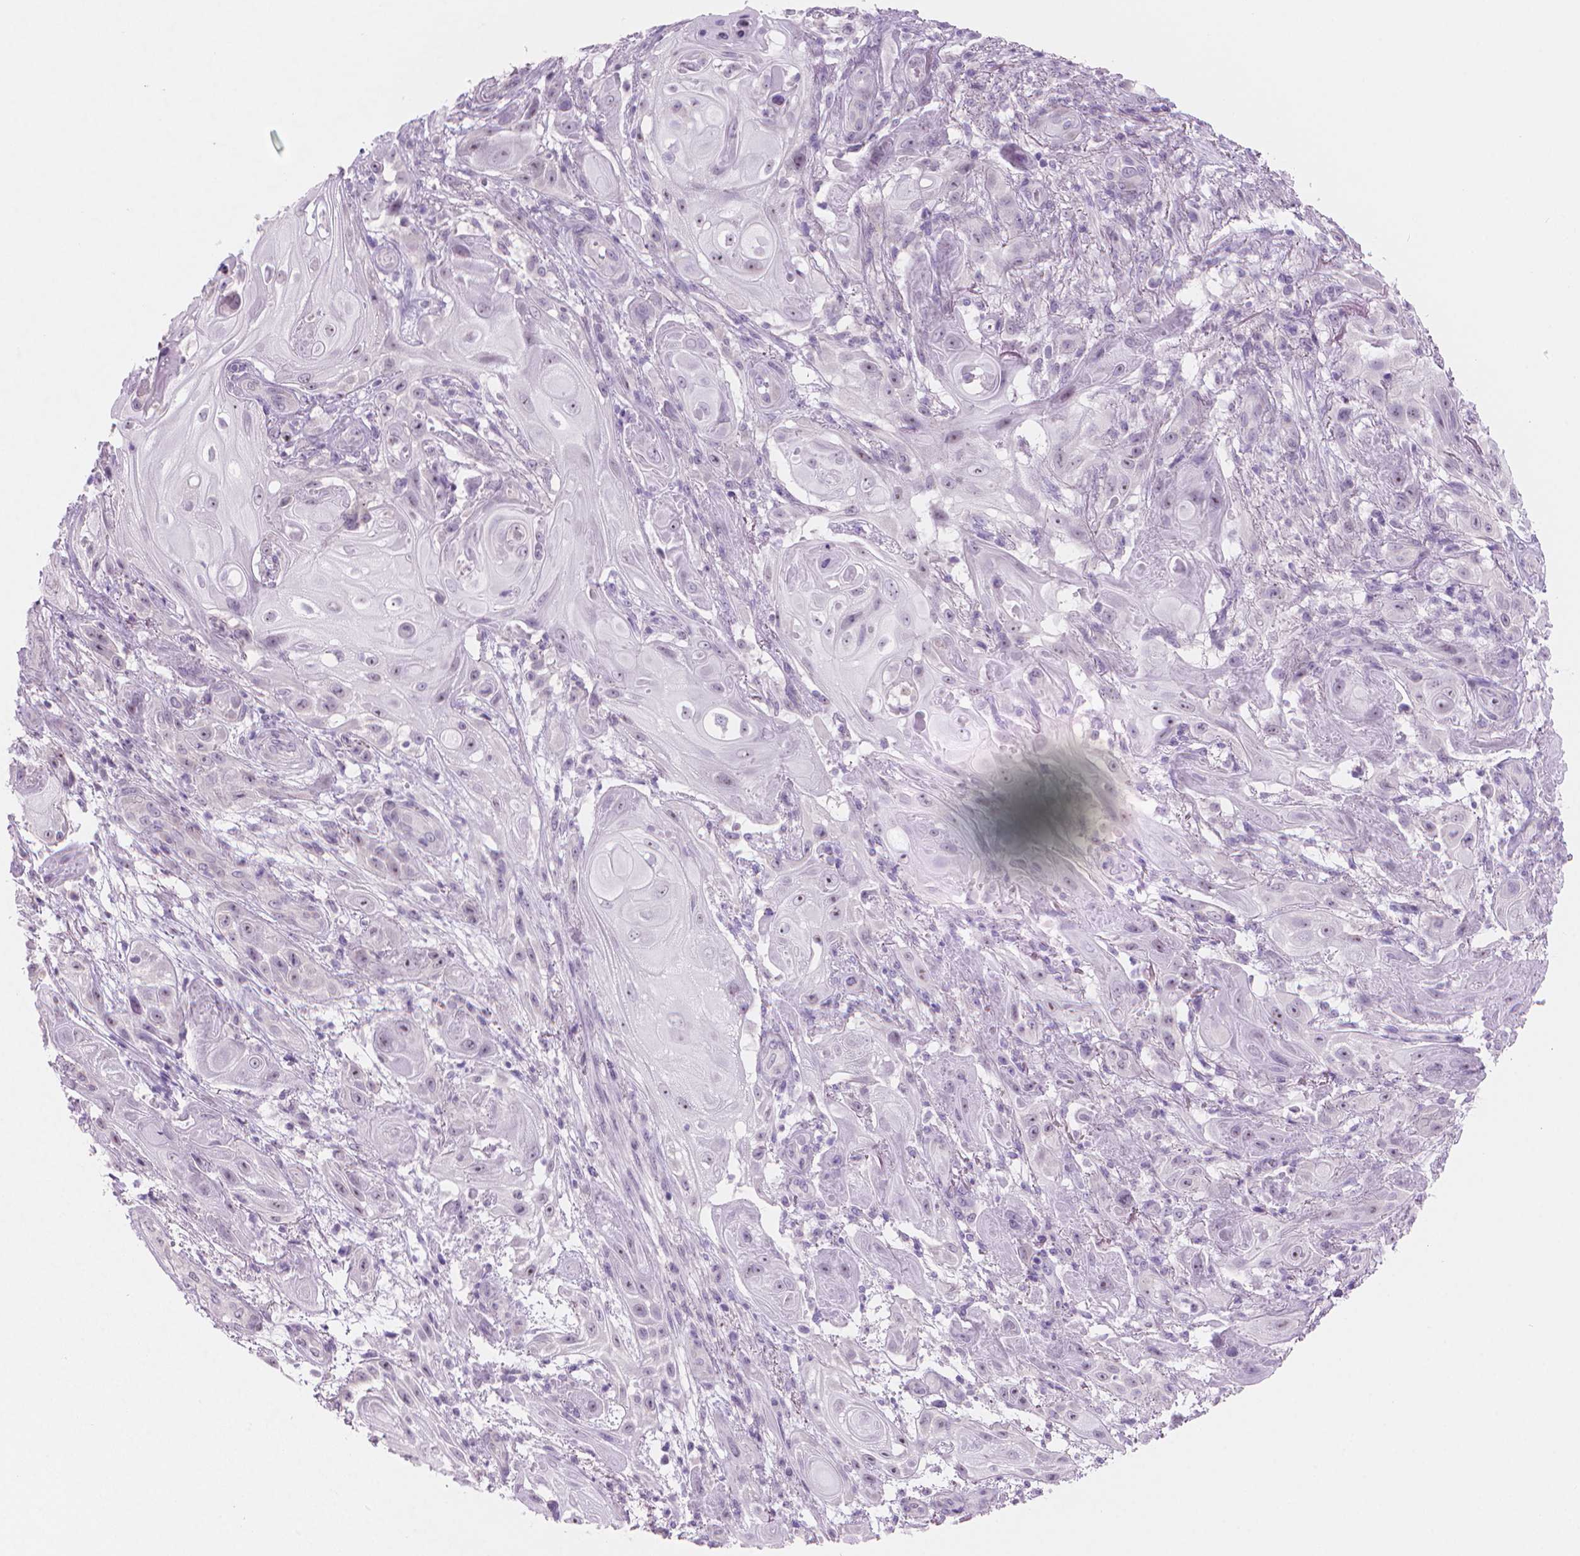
{"staining": {"intensity": "negative", "quantity": "none", "location": "none"}, "tissue": "skin cancer", "cell_type": "Tumor cells", "image_type": "cancer", "snomed": [{"axis": "morphology", "description": "Squamous cell carcinoma, NOS"}, {"axis": "topography", "description": "Skin"}], "caption": "IHC micrograph of human skin cancer (squamous cell carcinoma) stained for a protein (brown), which shows no staining in tumor cells.", "gene": "ENSG00000187186", "patient": {"sex": "male", "age": 62}}